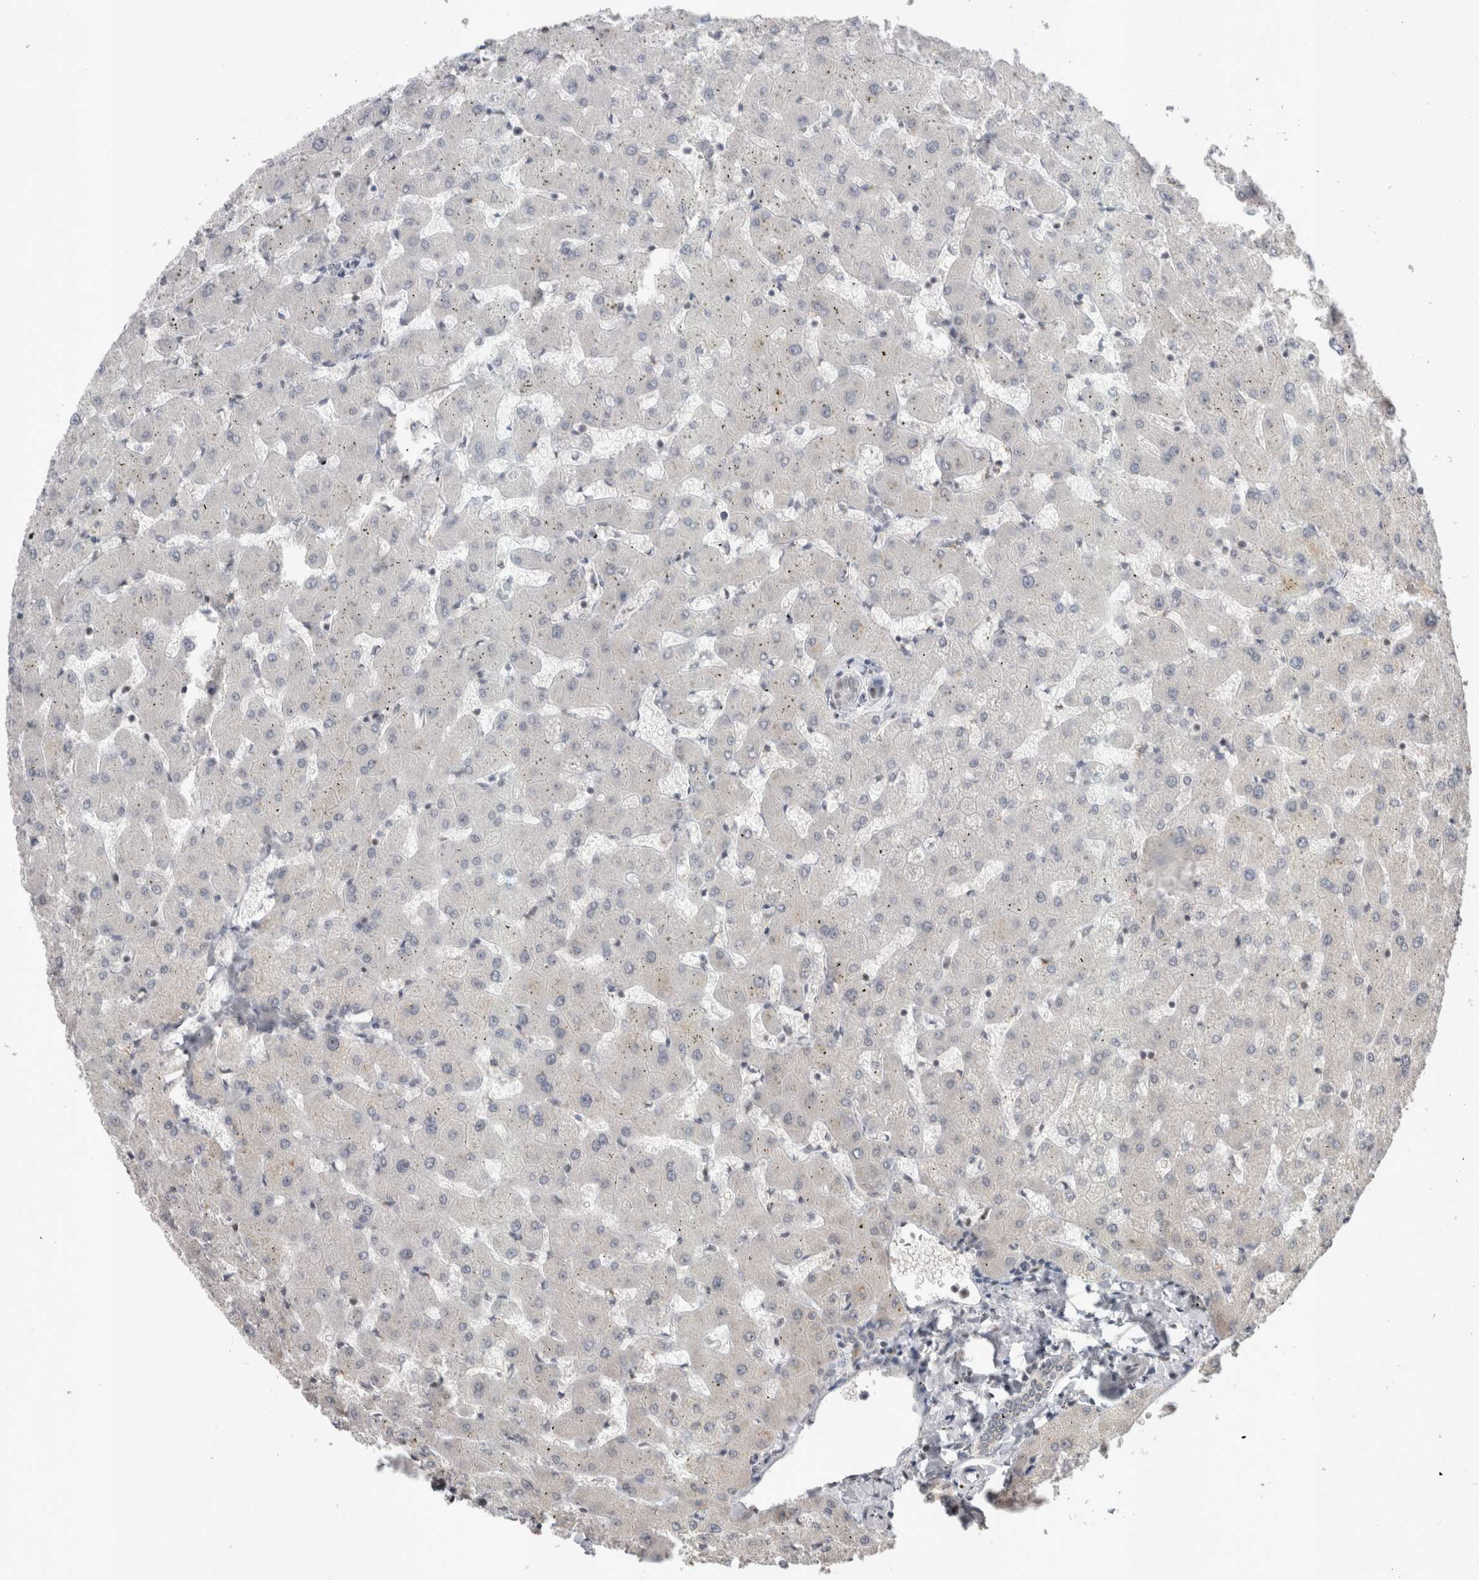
{"staining": {"intensity": "negative", "quantity": "none", "location": "none"}, "tissue": "liver", "cell_type": "Cholangiocytes", "image_type": "normal", "snomed": [{"axis": "morphology", "description": "Normal tissue, NOS"}, {"axis": "topography", "description": "Liver"}], "caption": "Cholangiocytes show no significant expression in benign liver.", "gene": "DAXX", "patient": {"sex": "female", "age": 63}}